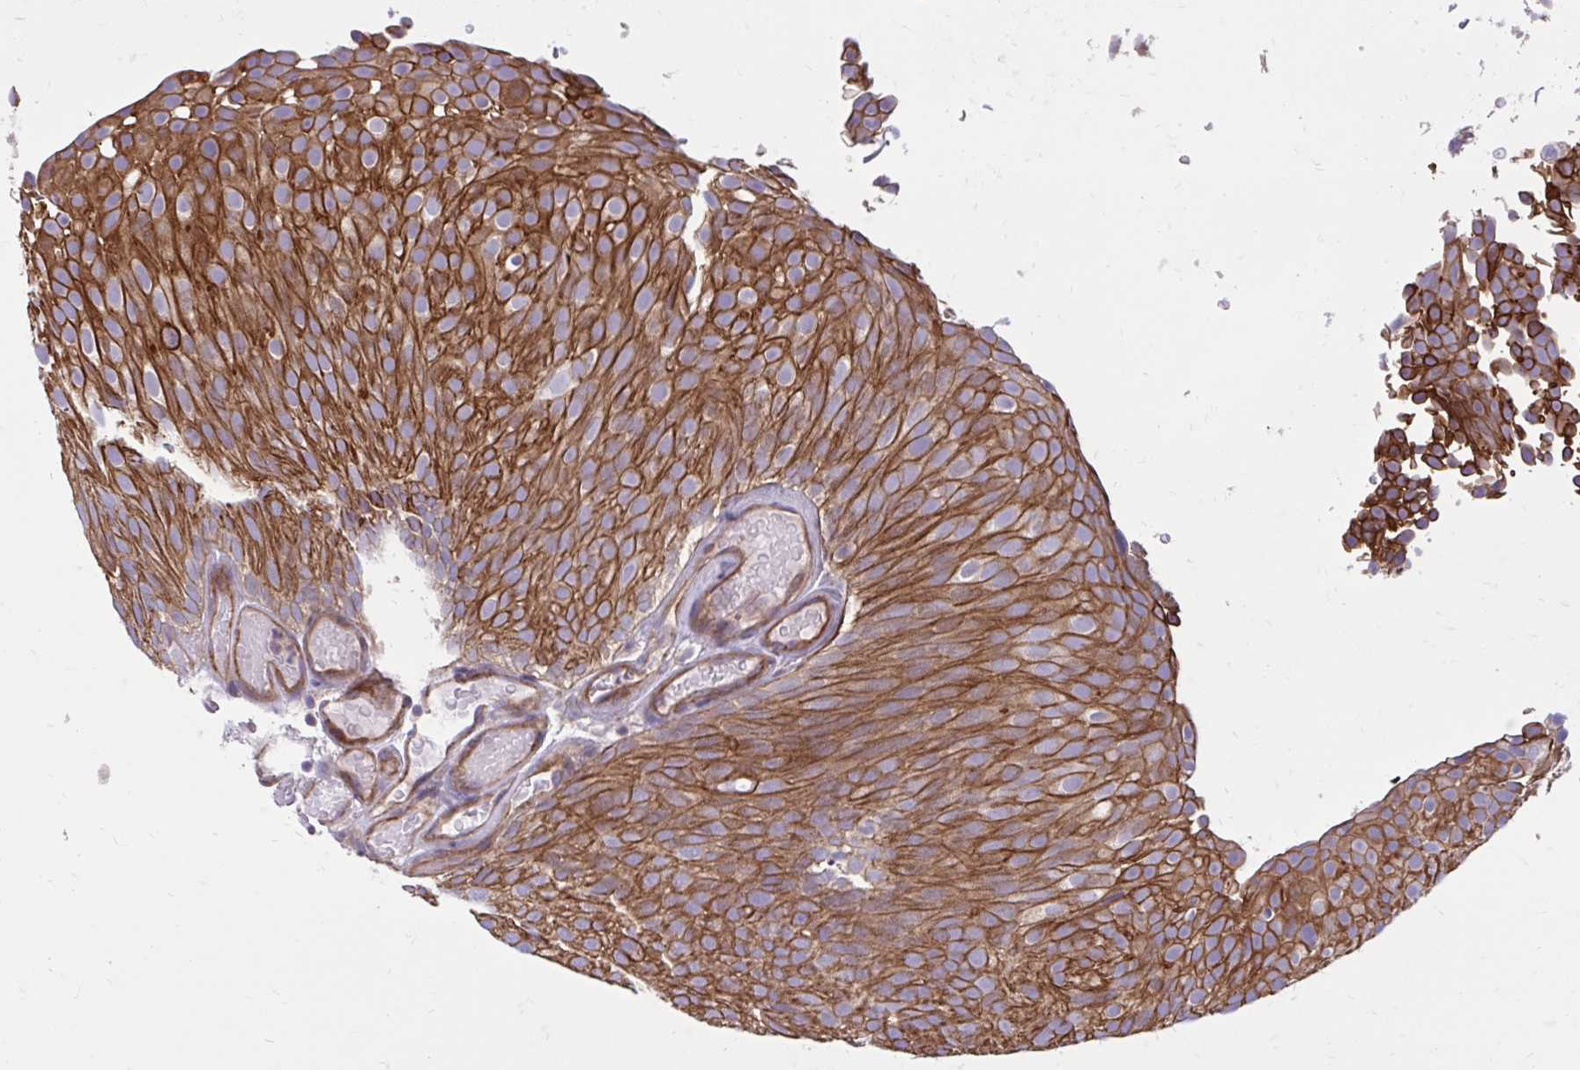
{"staining": {"intensity": "strong", "quantity": ">75%", "location": "cytoplasmic/membranous"}, "tissue": "urothelial cancer", "cell_type": "Tumor cells", "image_type": "cancer", "snomed": [{"axis": "morphology", "description": "Urothelial carcinoma, Low grade"}, {"axis": "topography", "description": "Urinary bladder"}], "caption": "A high amount of strong cytoplasmic/membranous expression is identified in about >75% of tumor cells in urothelial cancer tissue.", "gene": "FAP", "patient": {"sex": "male", "age": 78}}